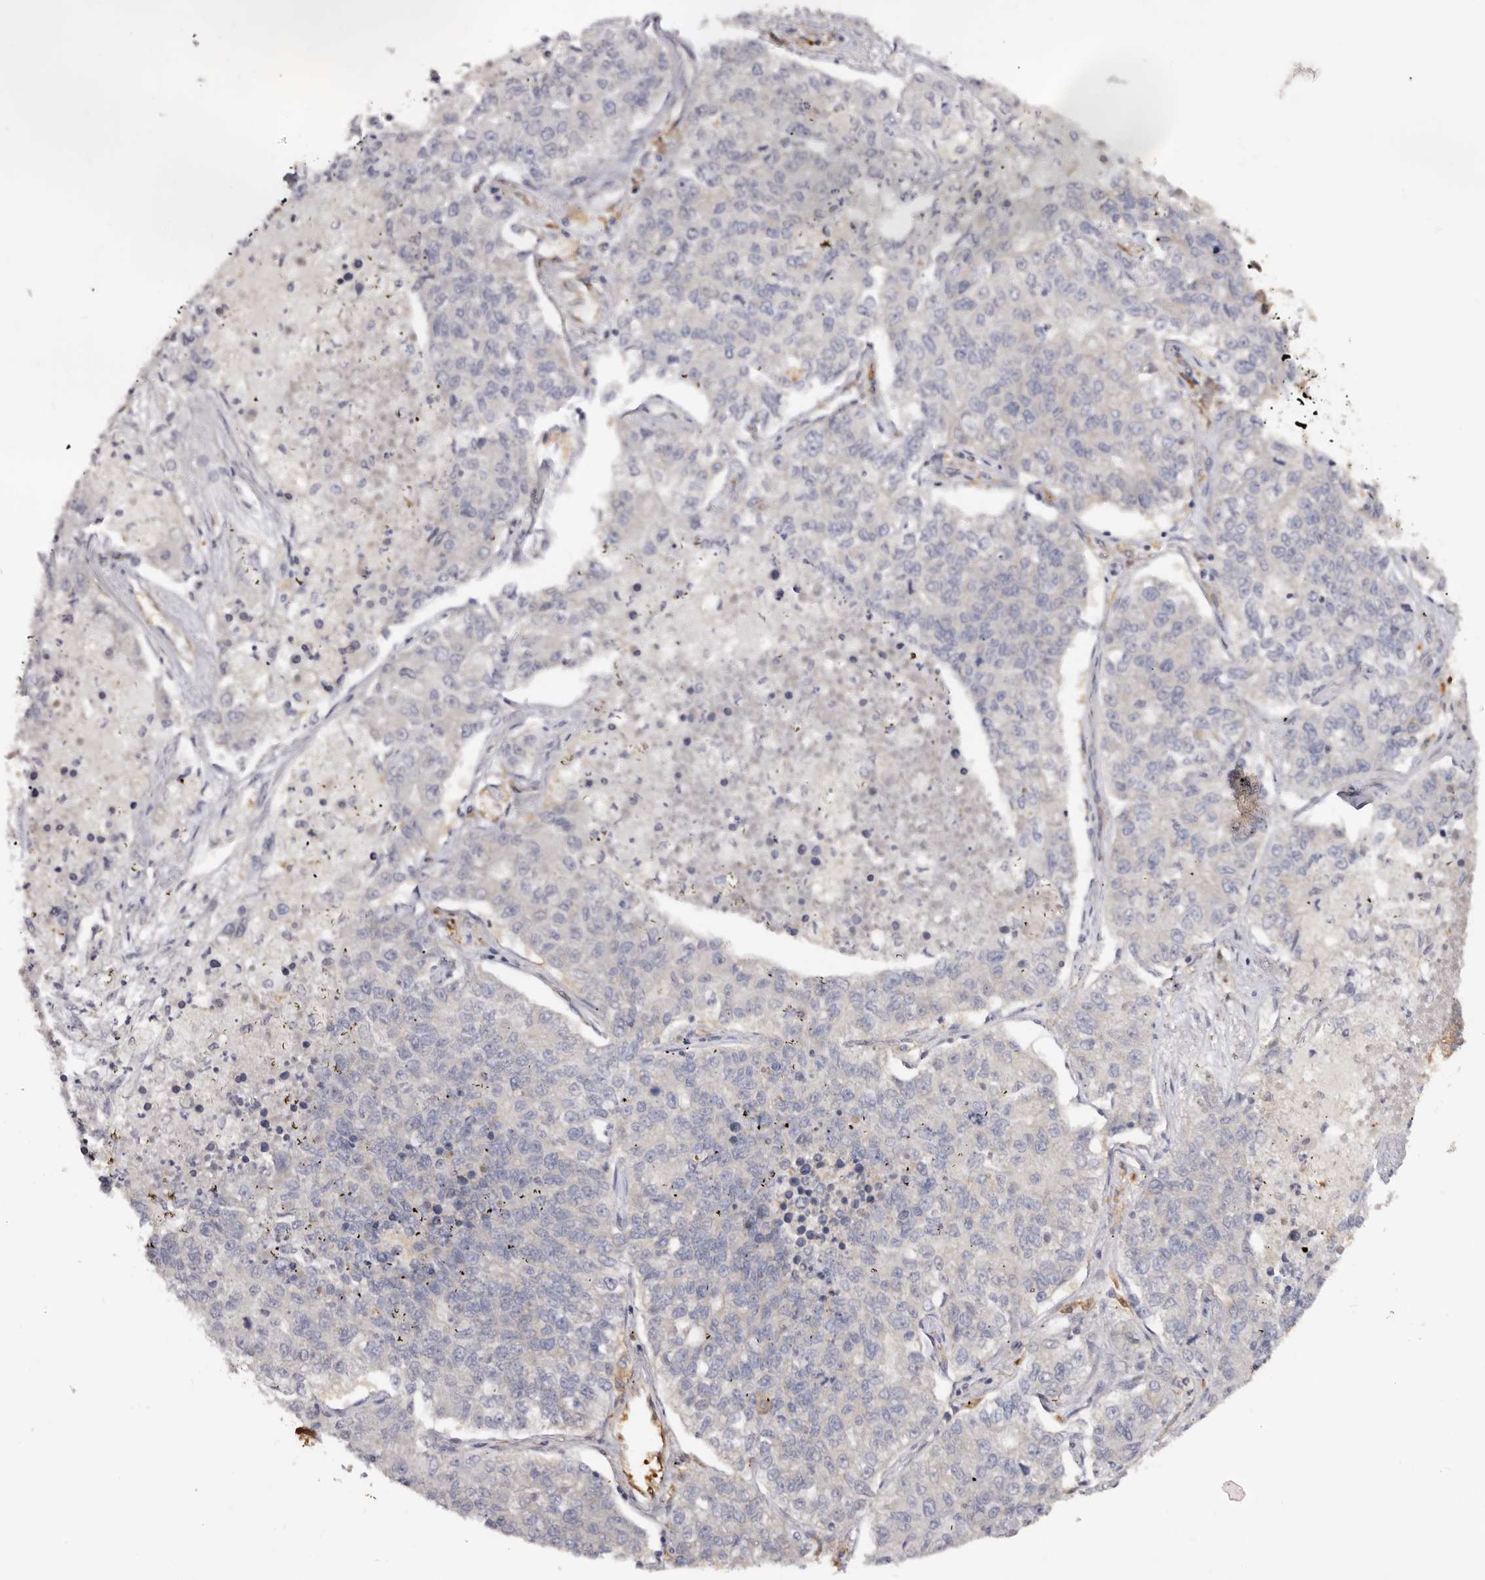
{"staining": {"intensity": "weak", "quantity": "25%-75%", "location": "cytoplasmic/membranous"}, "tissue": "lung cancer", "cell_type": "Tumor cells", "image_type": "cancer", "snomed": [{"axis": "morphology", "description": "Adenocarcinoma, NOS"}, {"axis": "topography", "description": "Lung"}], "caption": "Brown immunohistochemical staining in human lung cancer (adenocarcinoma) displays weak cytoplasmic/membranous expression in approximately 25%-75% of tumor cells.", "gene": "LAP3", "patient": {"sex": "male", "age": 49}}